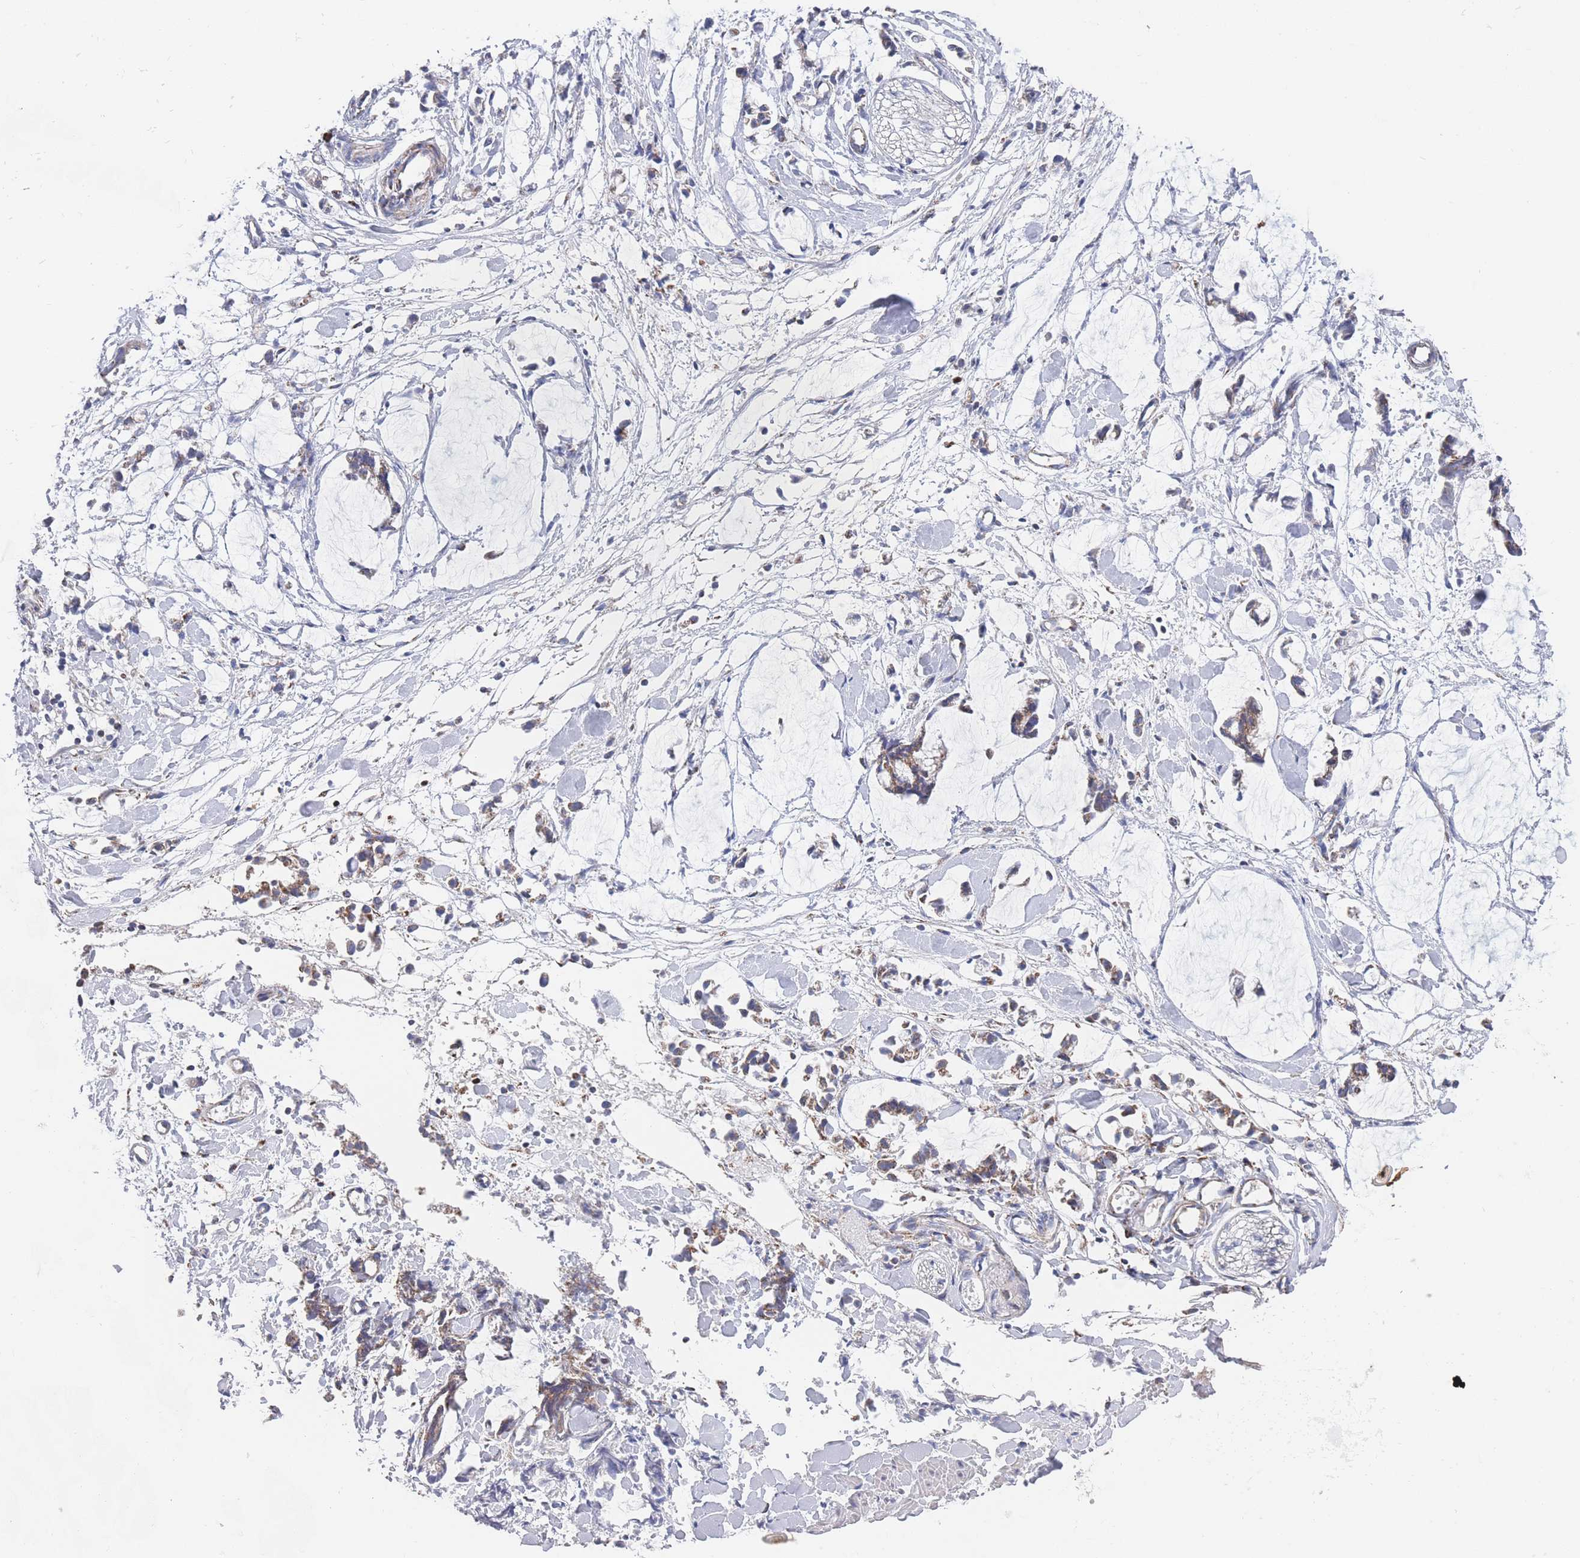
{"staining": {"intensity": "negative", "quantity": "none", "location": "none"}, "tissue": "adipose tissue", "cell_type": "Adipocytes", "image_type": "normal", "snomed": [{"axis": "morphology", "description": "Normal tissue, NOS"}, {"axis": "morphology", "description": "Adenocarcinoma, NOS"}, {"axis": "topography", "description": "Smooth muscle"}, {"axis": "topography", "description": "Colon"}], "caption": "Immunohistochemical staining of normal adipose tissue shows no significant staining in adipocytes.", "gene": "IKZF4", "patient": {"sex": "male", "age": 14}}